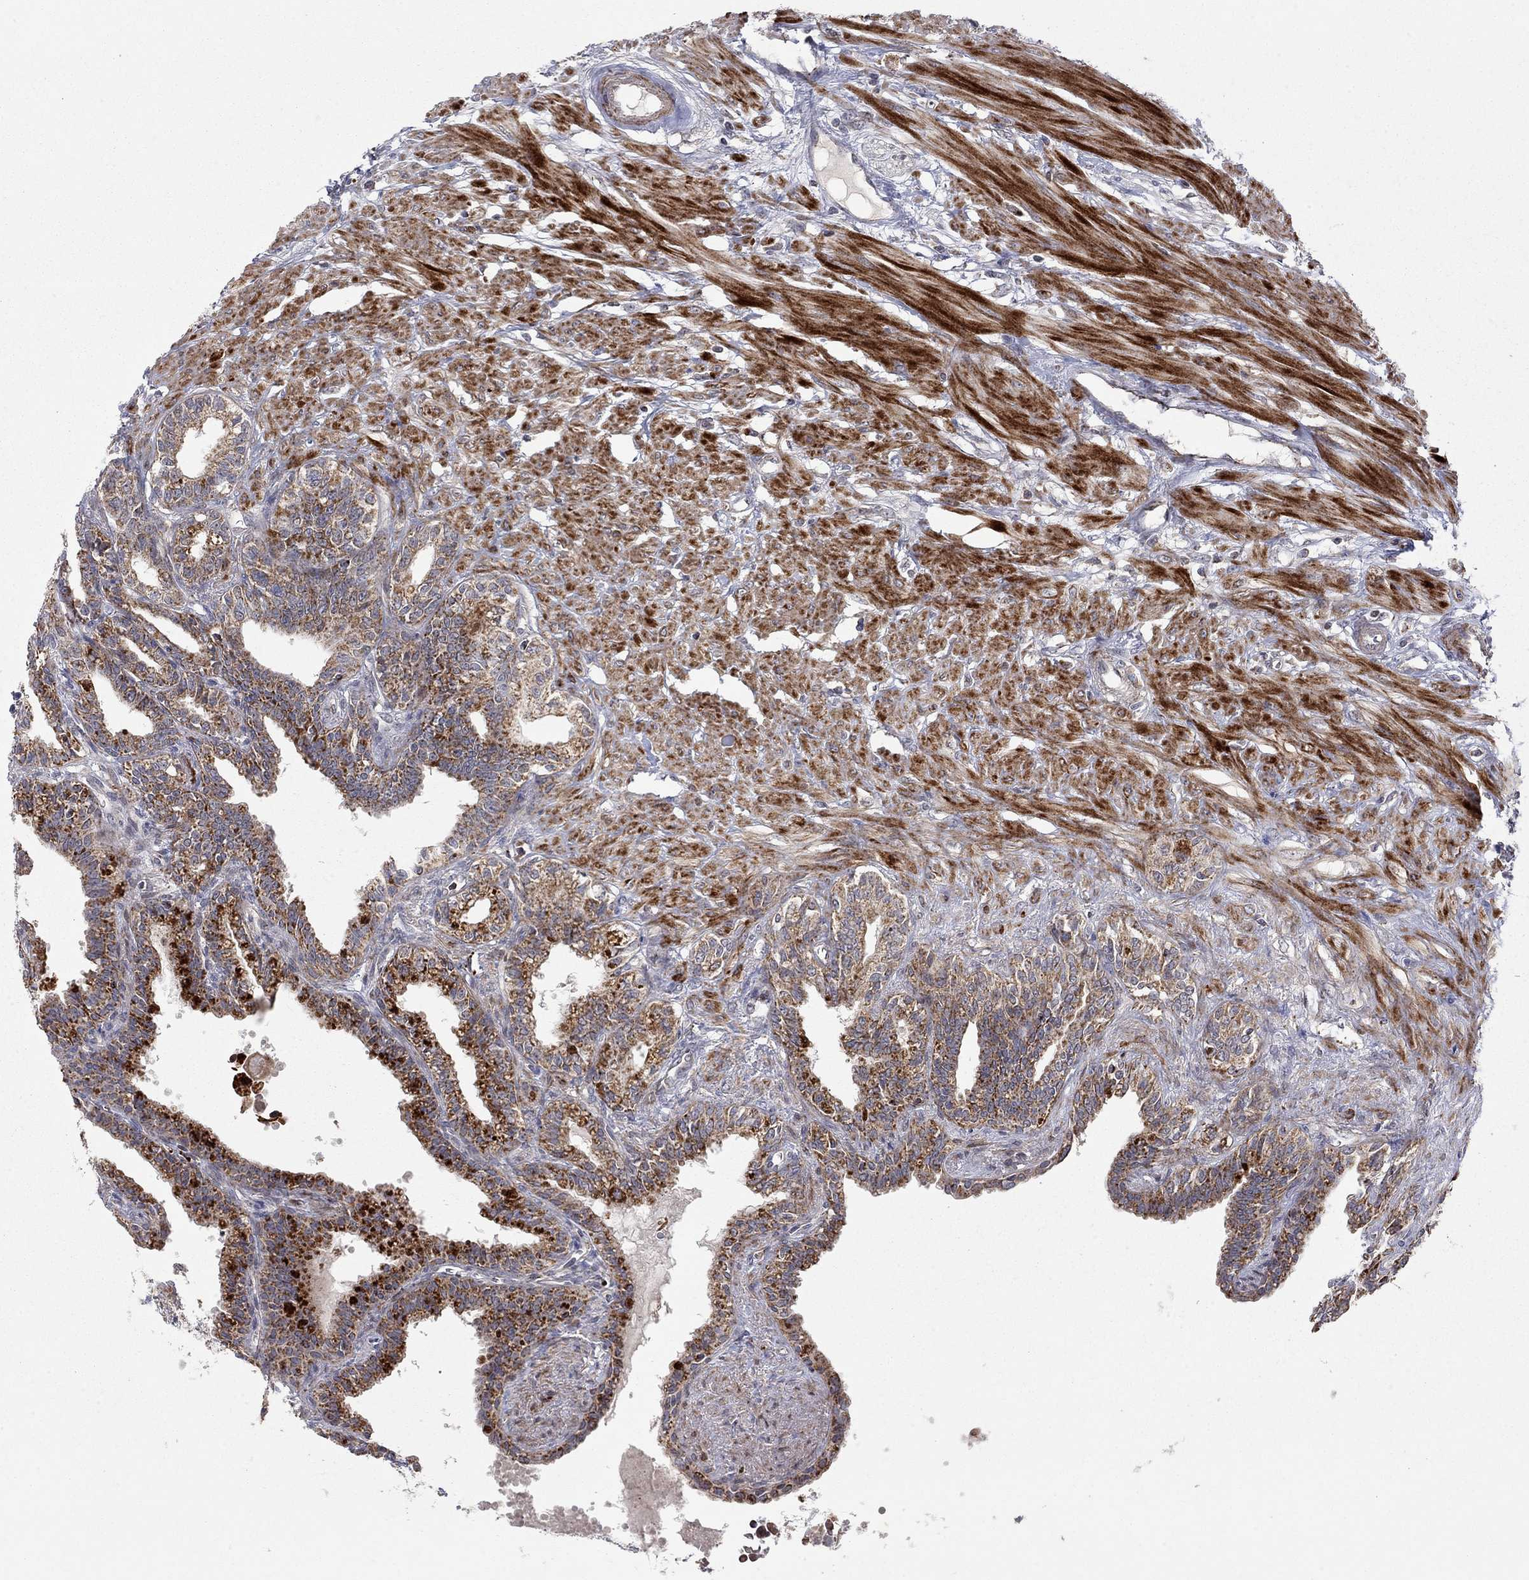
{"staining": {"intensity": "strong", "quantity": "<25%", "location": "cytoplasmic/membranous"}, "tissue": "seminal vesicle", "cell_type": "Glandular cells", "image_type": "normal", "snomed": [{"axis": "morphology", "description": "Normal tissue, NOS"}, {"axis": "morphology", "description": "Urothelial carcinoma, NOS"}, {"axis": "topography", "description": "Urinary bladder"}, {"axis": "topography", "description": "Seminal veicle"}], "caption": "A high-resolution photomicrograph shows immunohistochemistry (IHC) staining of unremarkable seminal vesicle, which reveals strong cytoplasmic/membranous staining in approximately <25% of glandular cells.", "gene": "IDS", "patient": {"sex": "male", "age": 76}}